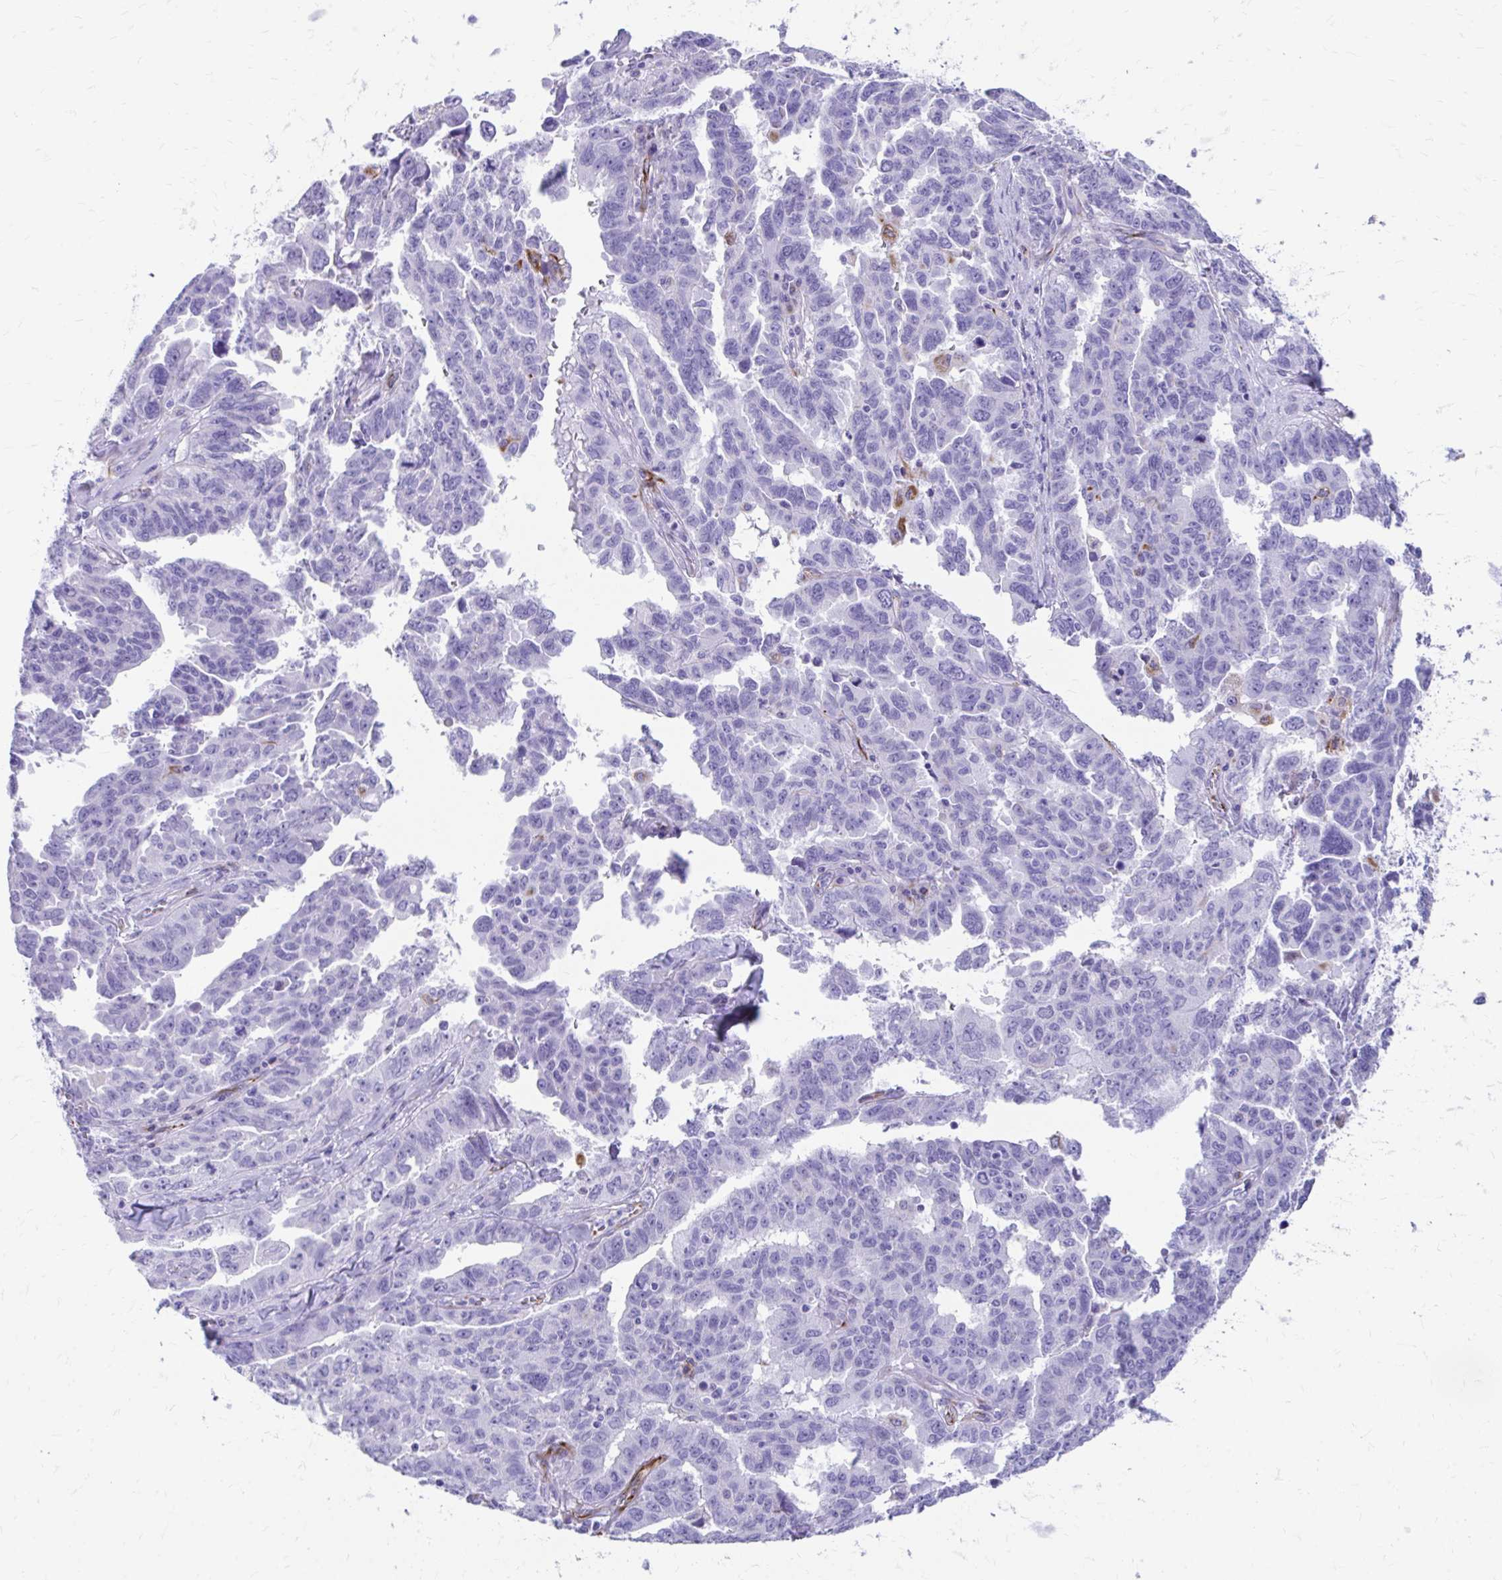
{"staining": {"intensity": "negative", "quantity": "none", "location": "none"}, "tissue": "ovarian cancer", "cell_type": "Tumor cells", "image_type": "cancer", "snomed": [{"axis": "morphology", "description": "Adenocarcinoma, NOS"}, {"axis": "morphology", "description": "Carcinoma, endometroid"}, {"axis": "topography", "description": "Ovary"}], "caption": "DAB immunohistochemical staining of adenocarcinoma (ovarian) demonstrates no significant staining in tumor cells.", "gene": "ZNF699", "patient": {"sex": "female", "age": 72}}